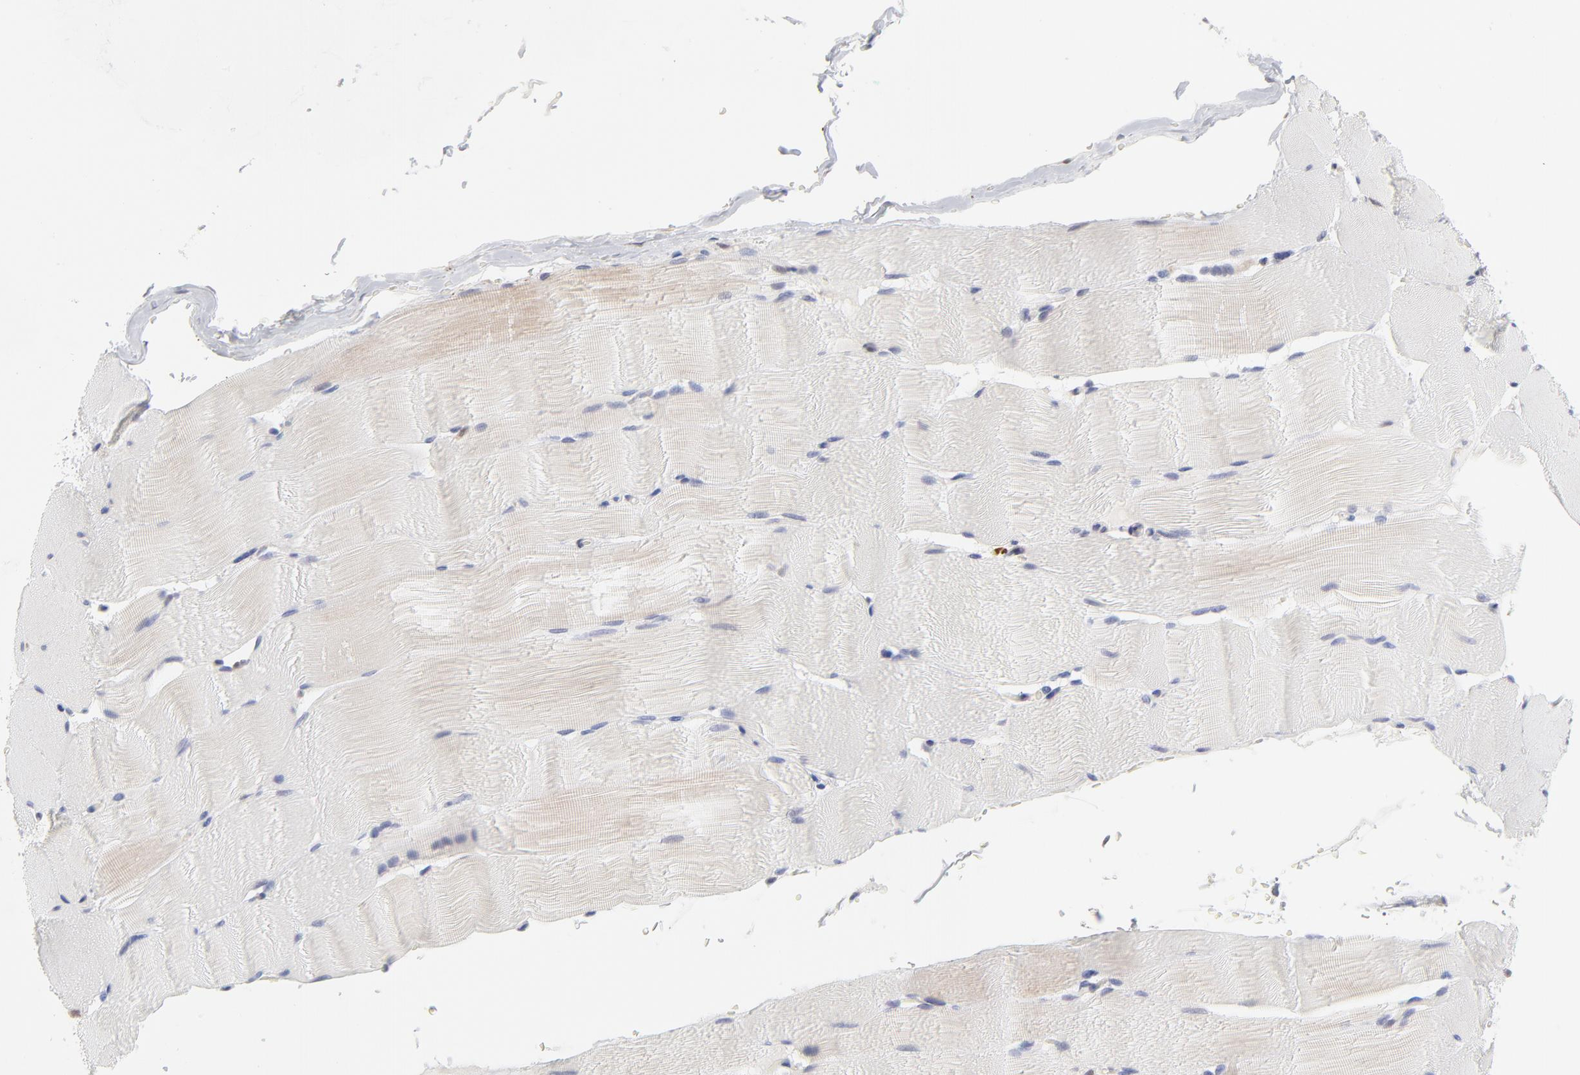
{"staining": {"intensity": "weak", "quantity": "<25%", "location": "cytoplasmic/membranous"}, "tissue": "skeletal muscle", "cell_type": "Myocytes", "image_type": "normal", "snomed": [{"axis": "morphology", "description": "Normal tissue, NOS"}, {"axis": "topography", "description": "Skeletal muscle"}], "caption": "Human skeletal muscle stained for a protein using immunohistochemistry (IHC) reveals no positivity in myocytes.", "gene": "NBN", "patient": {"sex": "male", "age": 62}}